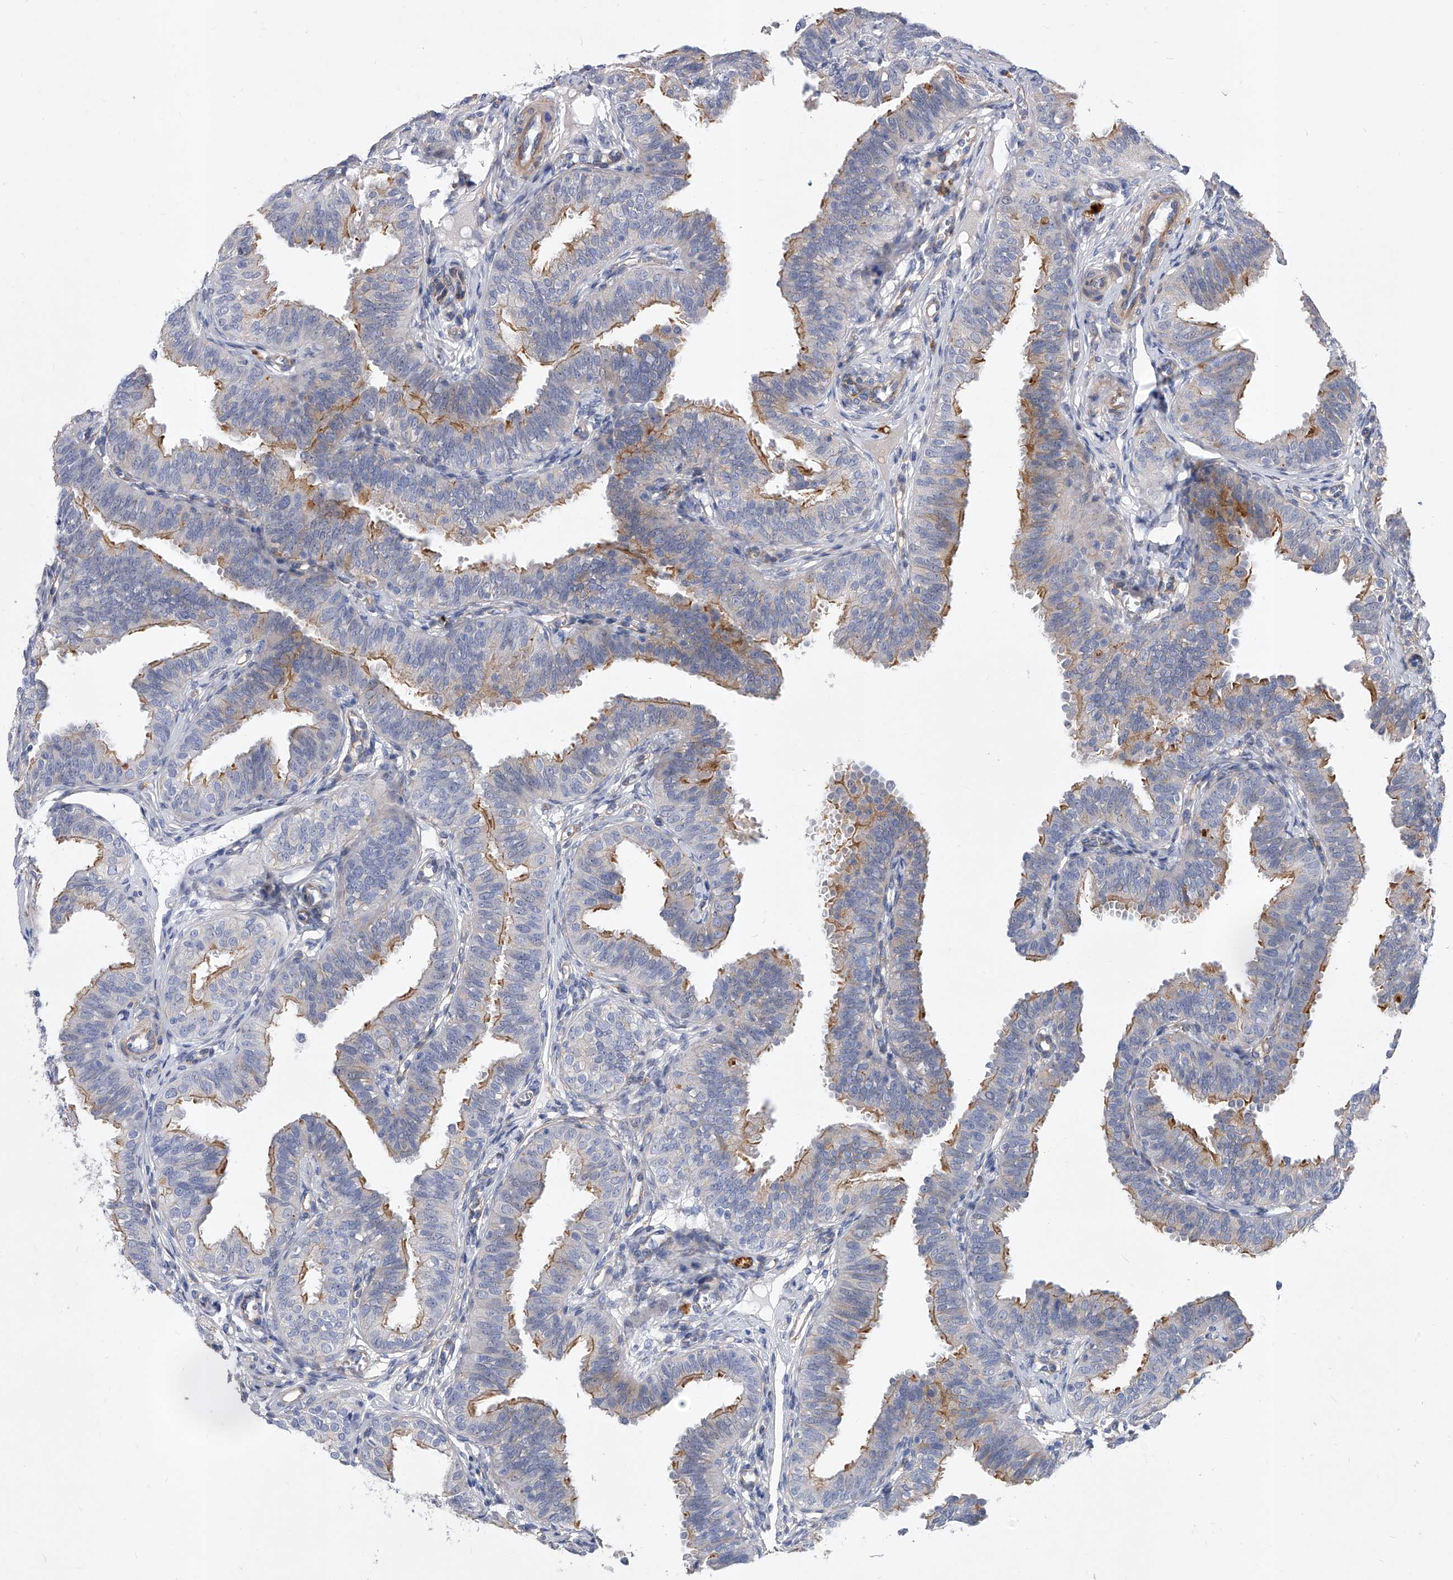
{"staining": {"intensity": "moderate", "quantity": "25%-75%", "location": "cytoplasmic/membranous"}, "tissue": "fallopian tube", "cell_type": "Glandular cells", "image_type": "normal", "snomed": [{"axis": "morphology", "description": "Normal tissue, NOS"}, {"axis": "topography", "description": "Fallopian tube"}], "caption": "An image of fallopian tube stained for a protein reveals moderate cytoplasmic/membranous brown staining in glandular cells. (Brightfield microscopy of DAB IHC at high magnification).", "gene": "ENSG00000250424", "patient": {"sex": "female", "age": 35}}